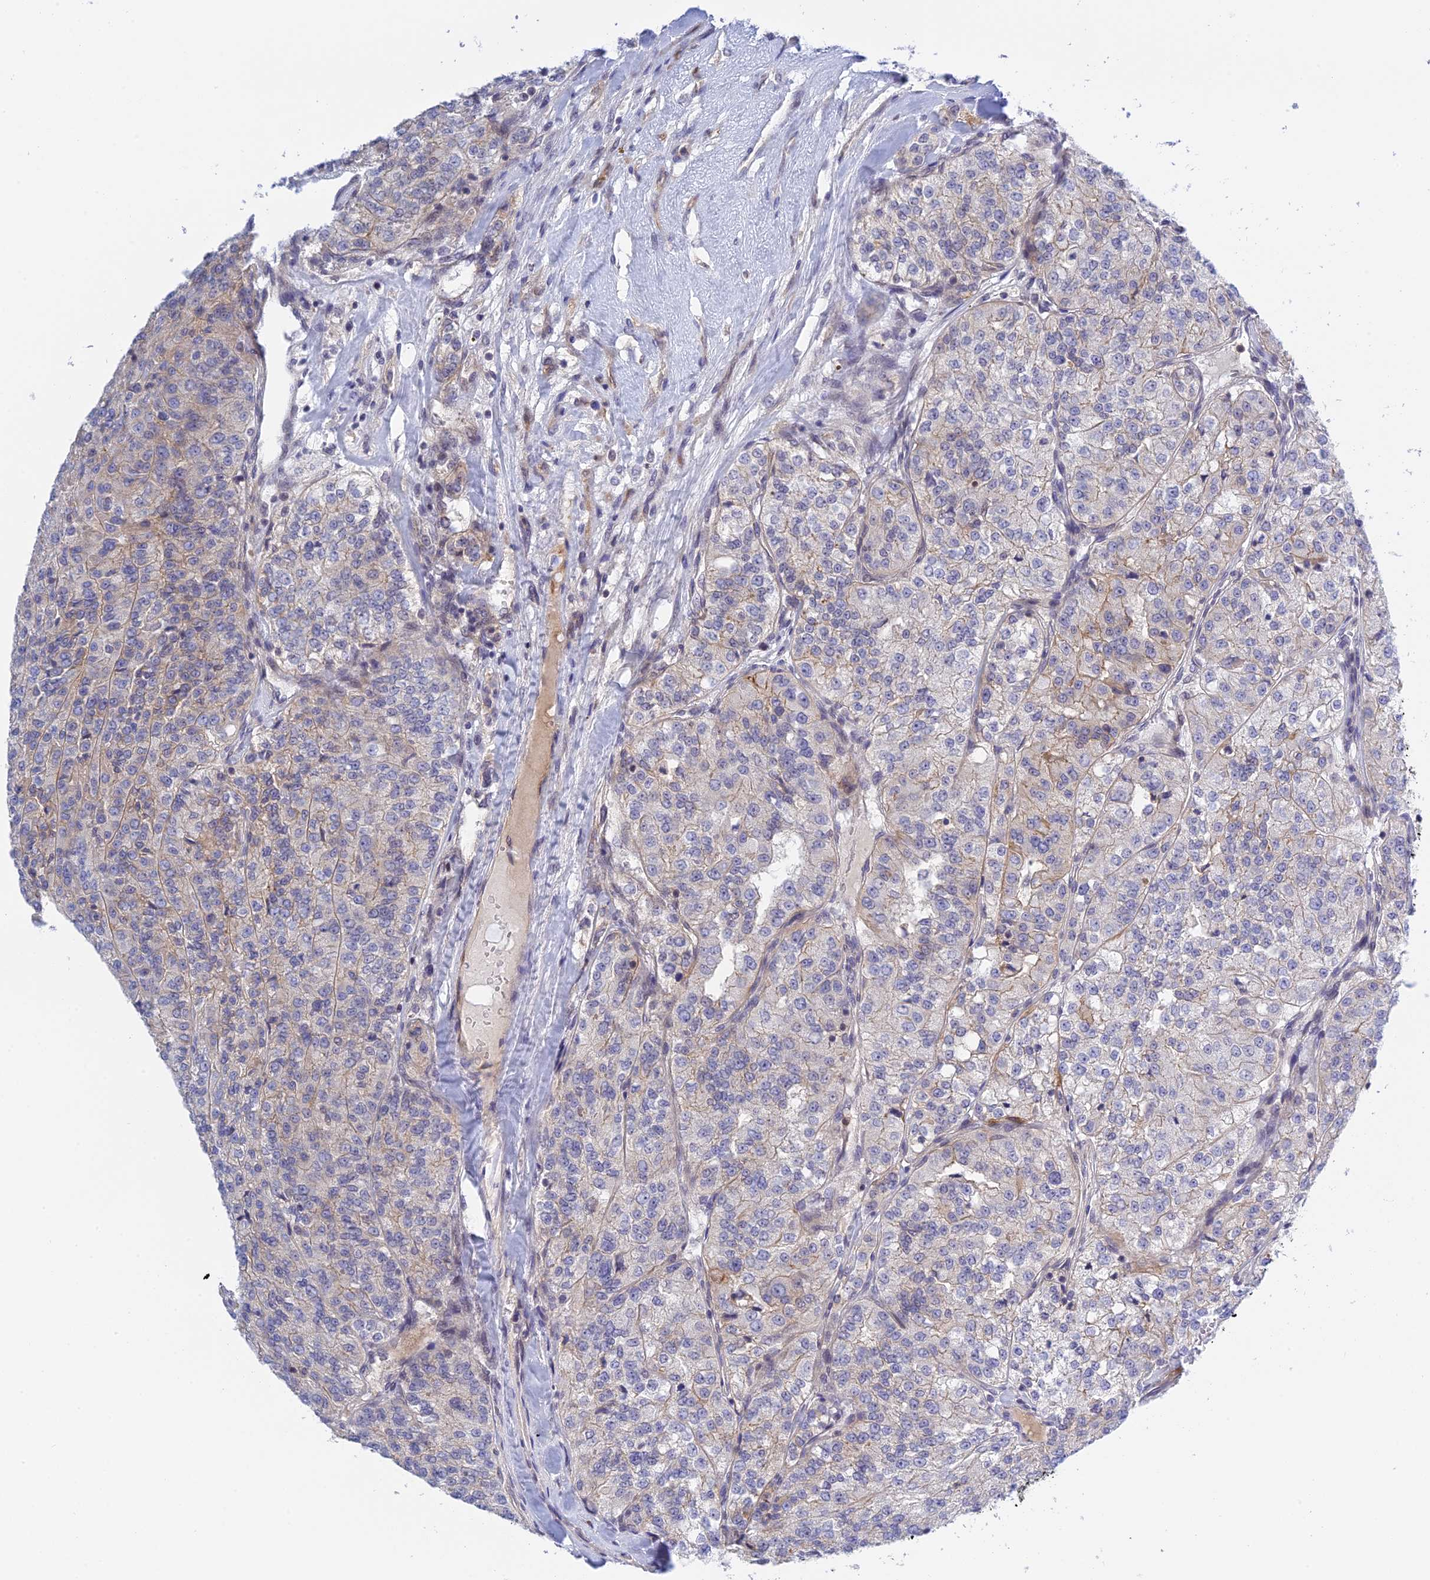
{"staining": {"intensity": "weak", "quantity": "<25%", "location": "cytoplasmic/membranous"}, "tissue": "renal cancer", "cell_type": "Tumor cells", "image_type": "cancer", "snomed": [{"axis": "morphology", "description": "Adenocarcinoma, NOS"}, {"axis": "topography", "description": "Kidney"}], "caption": "Renal adenocarcinoma was stained to show a protein in brown. There is no significant expression in tumor cells.", "gene": "TCEA1", "patient": {"sex": "female", "age": 63}}